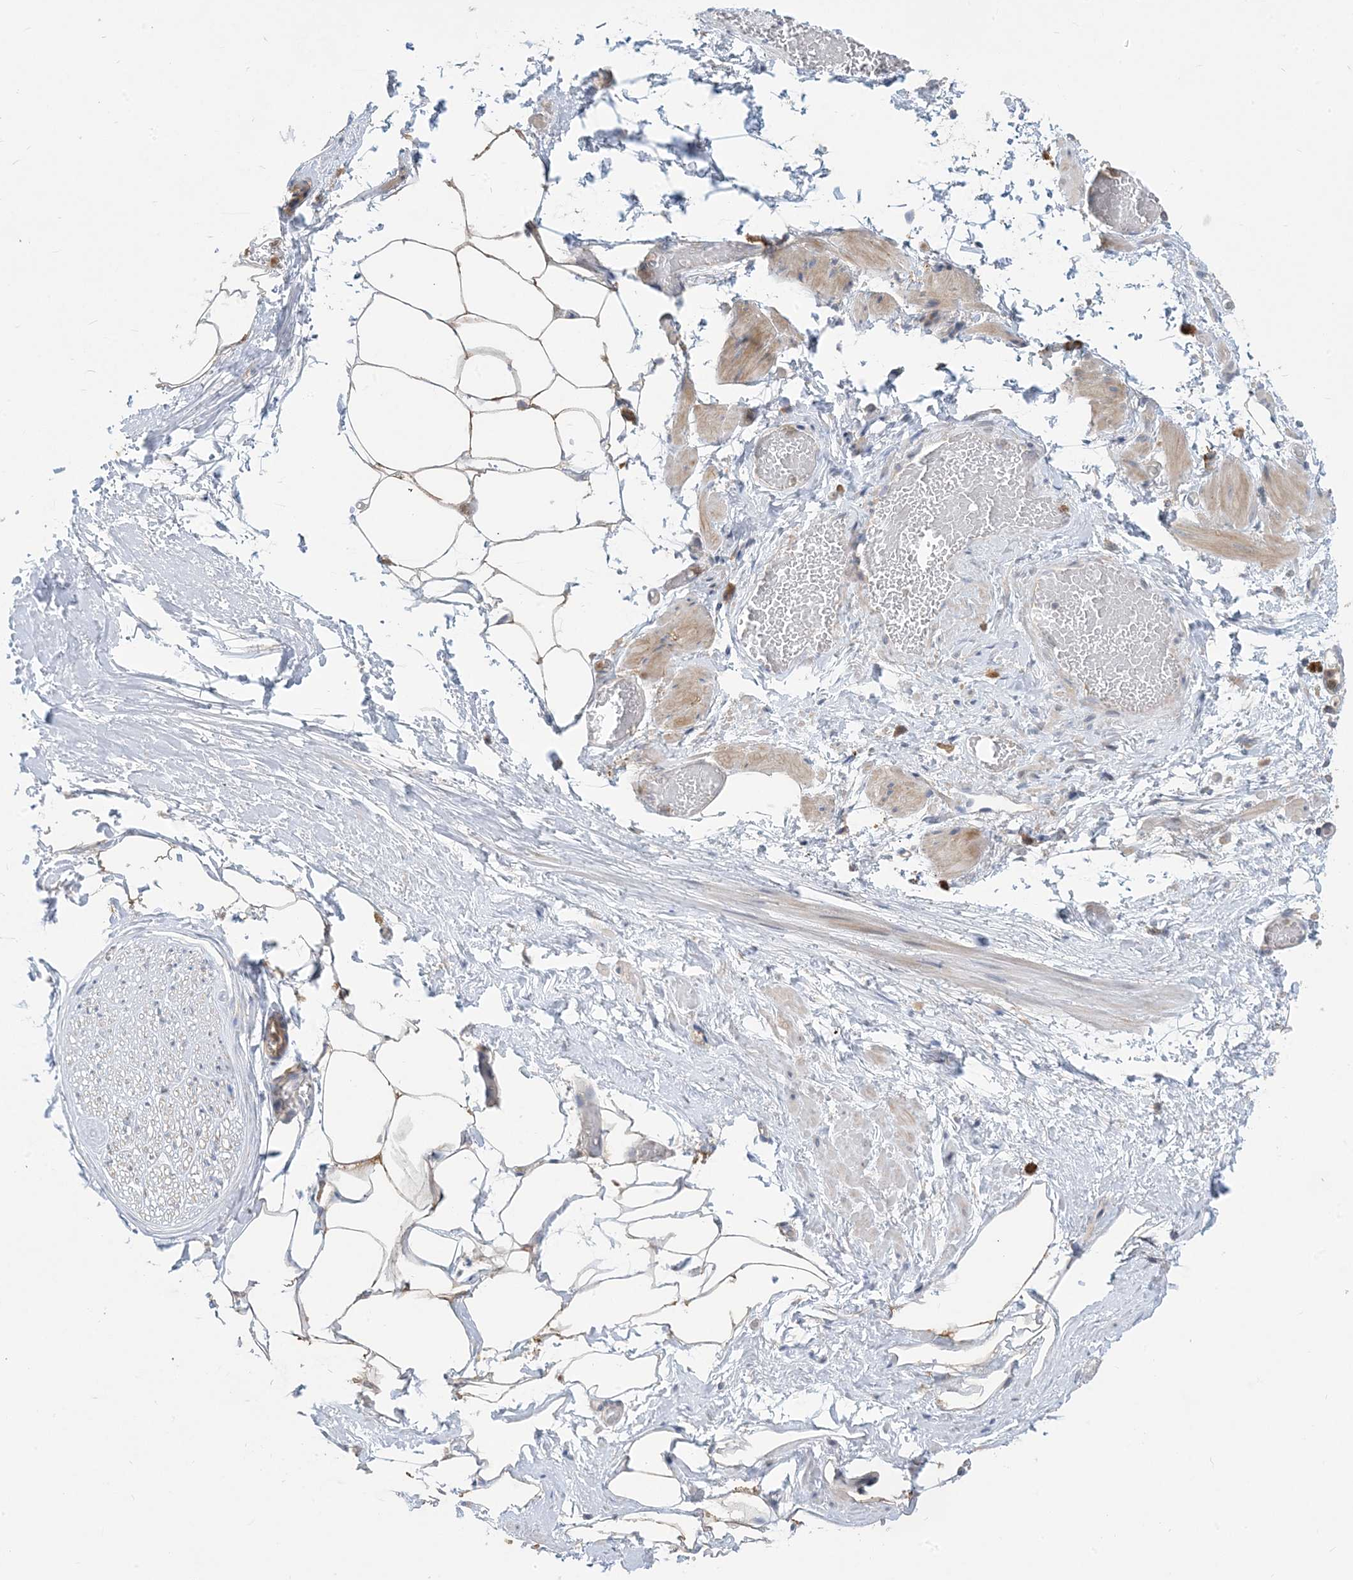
{"staining": {"intensity": "weak", "quantity": "25%-75%", "location": "cytoplasmic/membranous"}, "tissue": "adipose tissue", "cell_type": "Adipocytes", "image_type": "normal", "snomed": [{"axis": "morphology", "description": "Normal tissue, NOS"}, {"axis": "morphology", "description": "Adenocarcinoma, Low grade"}, {"axis": "topography", "description": "Prostate"}, {"axis": "topography", "description": "Peripheral nerve tissue"}], "caption": "Adipocytes show weak cytoplasmic/membranous positivity in about 25%-75% of cells in unremarkable adipose tissue. The protein of interest is stained brown, and the nuclei are stained in blue (DAB (3,3'-diaminobenzidine) IHC with brightfield microscopy, high magnification).", "gene": "AOC1", "patient": {"sex": "male", "age": 63}}